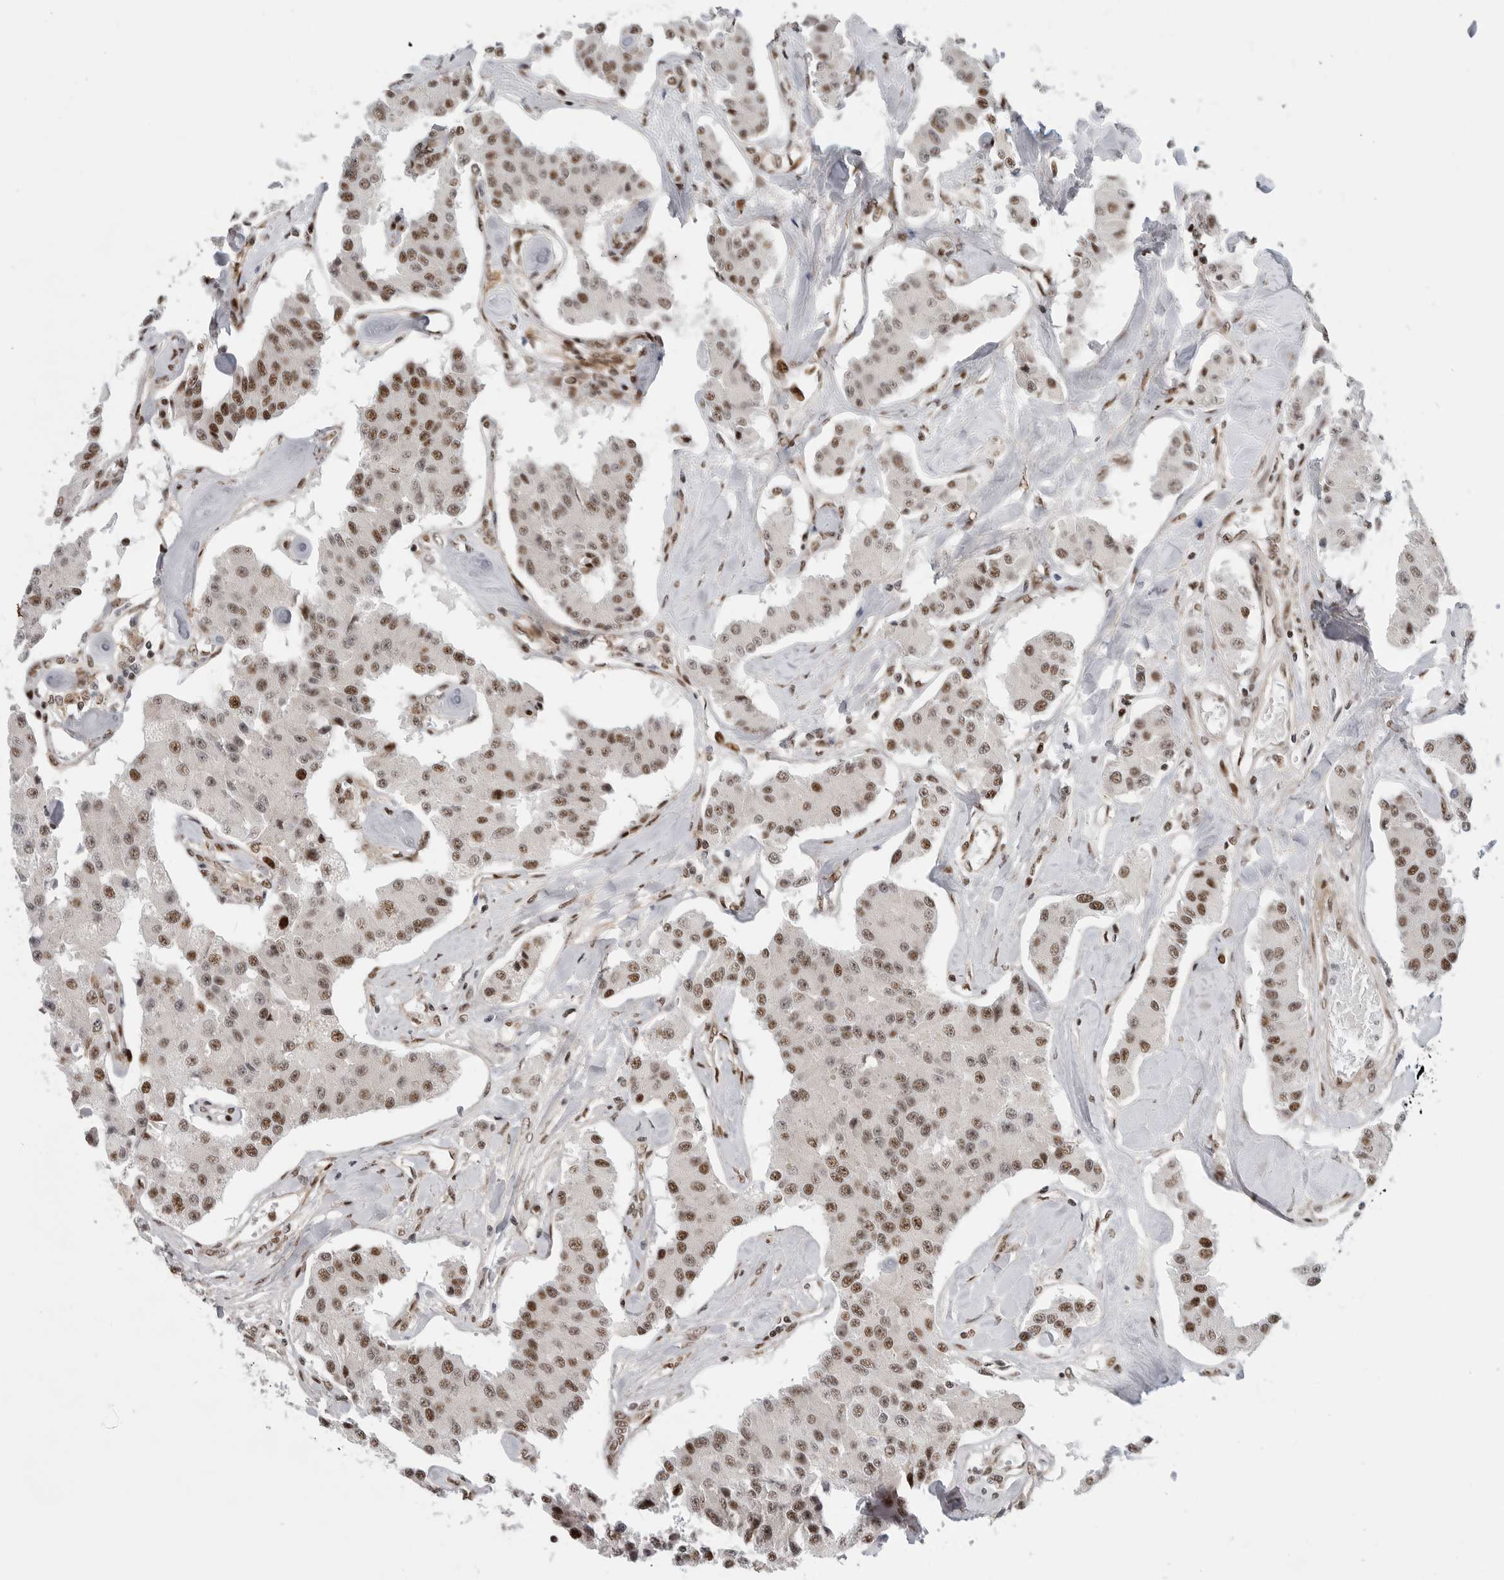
{"staining": {"intensity": "moderate", "quantity": ">75%", "location": "nuclear"}, "tissue": "carcinoid", "cell_type": "Tumor cells", "image_type": "cancer", "snomed": [{"axis": "morphology", "description": "Carcinoid, malignant, NOS"}, {"axis": "topography", "description": "Pancreas"}], "caption": "Tumor cells exhibit moderate nuclear positivity in about >75% of cells in carcinoid.", "gene": "GPATCH2", "patient": {"sex": "male", "age": 41}}